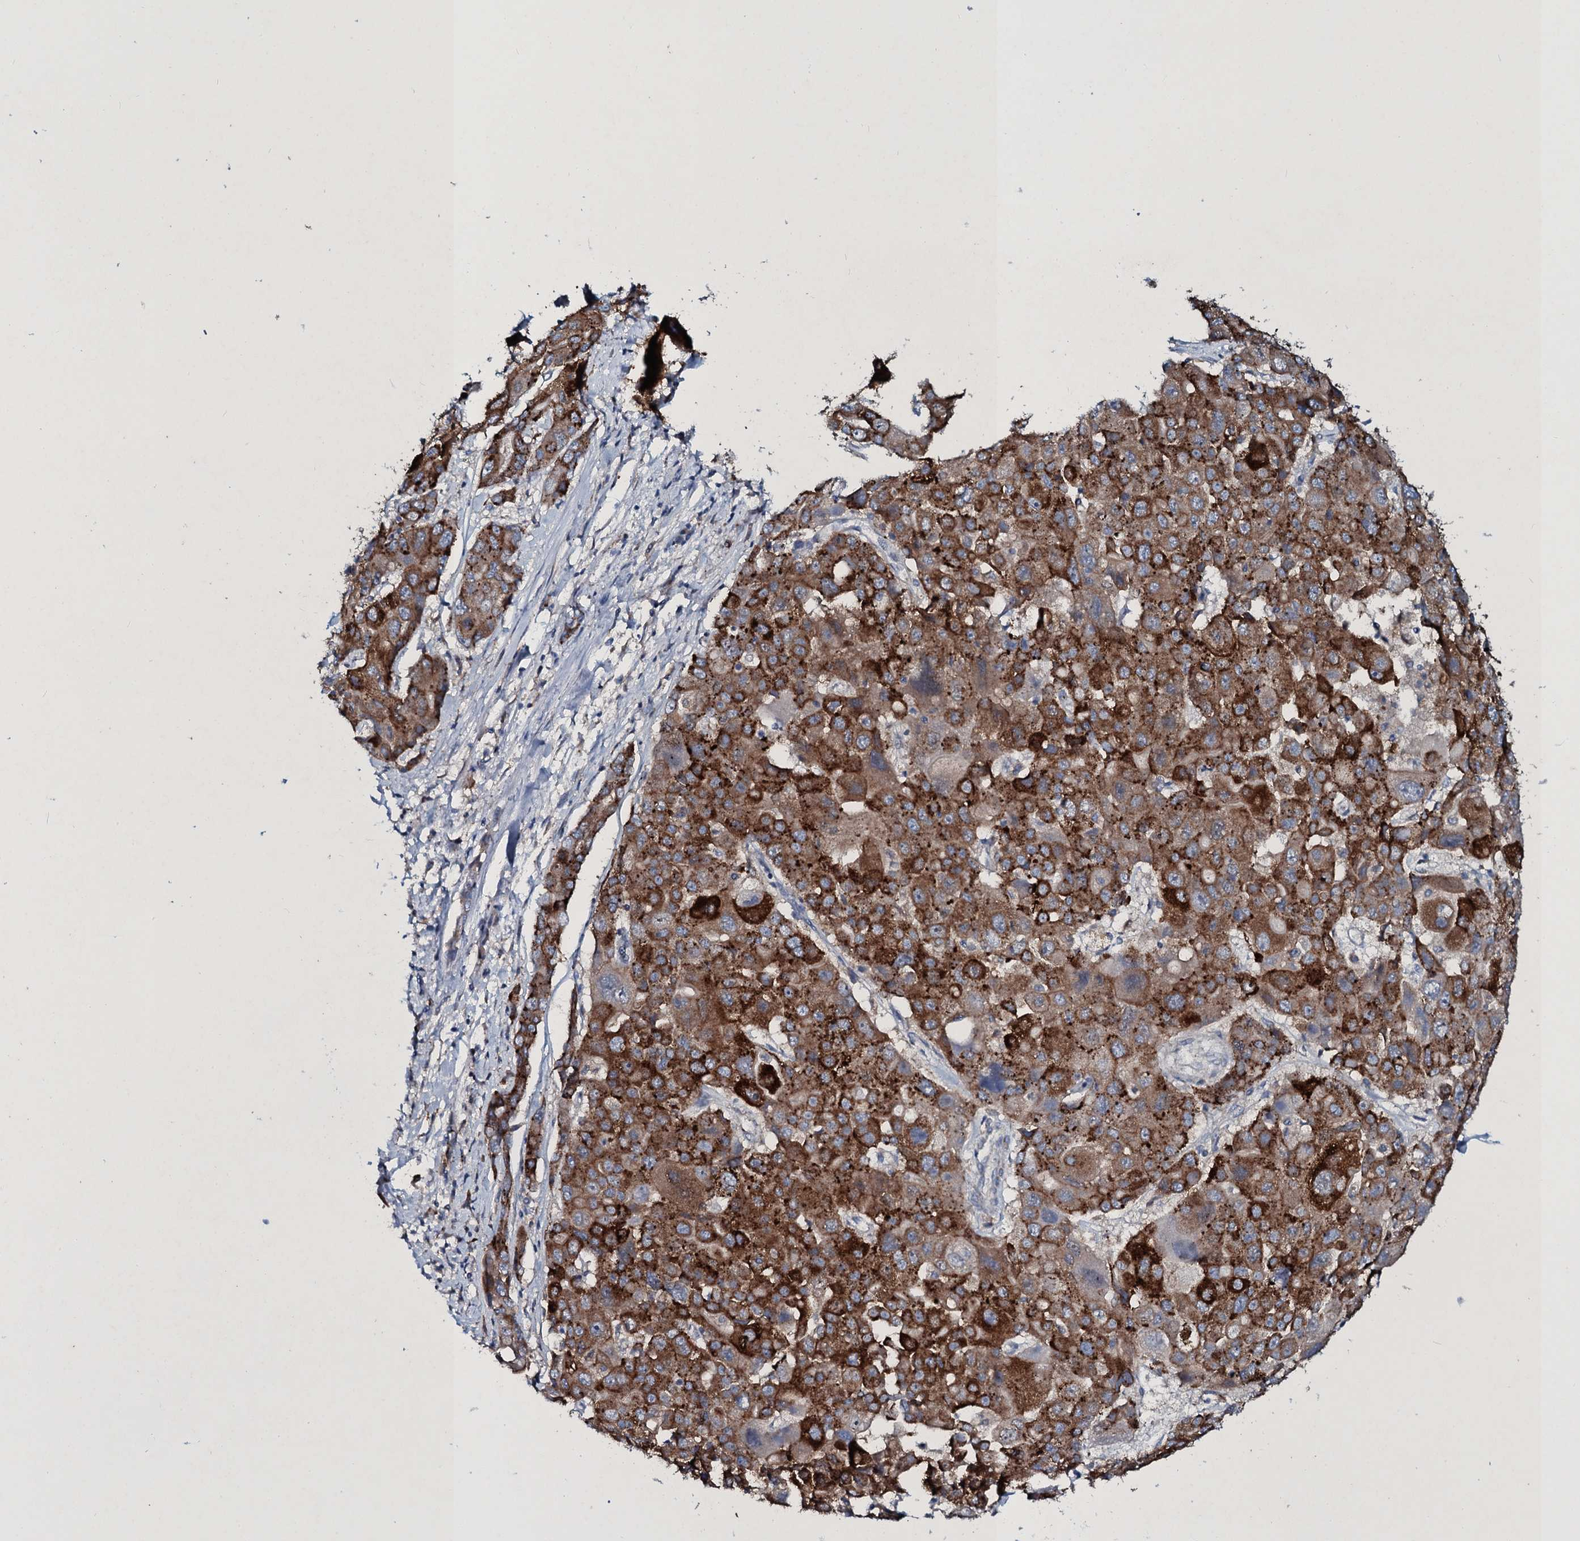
{"staining": {"intensity": "strong", "quantity": ">75%", "location": "cytoplasmic/membranous"}, "tissue": "liver cancer", "cell_type": "Tumor cells", "image_type": "cancer", "snomed": [{"axis": "morphology", "description": "Cholangiocarcinoma"}, {"axis": "topography", "description": "Liver"}], "caption": "This is an image of IHC staining of liver cancer (cholangiocarcinoma), which shows strong positivity in the cytoplasmic/membranous of tumor cells.", "gene": "TPGS2", "patient": {"sex": "male", "age": 67}}